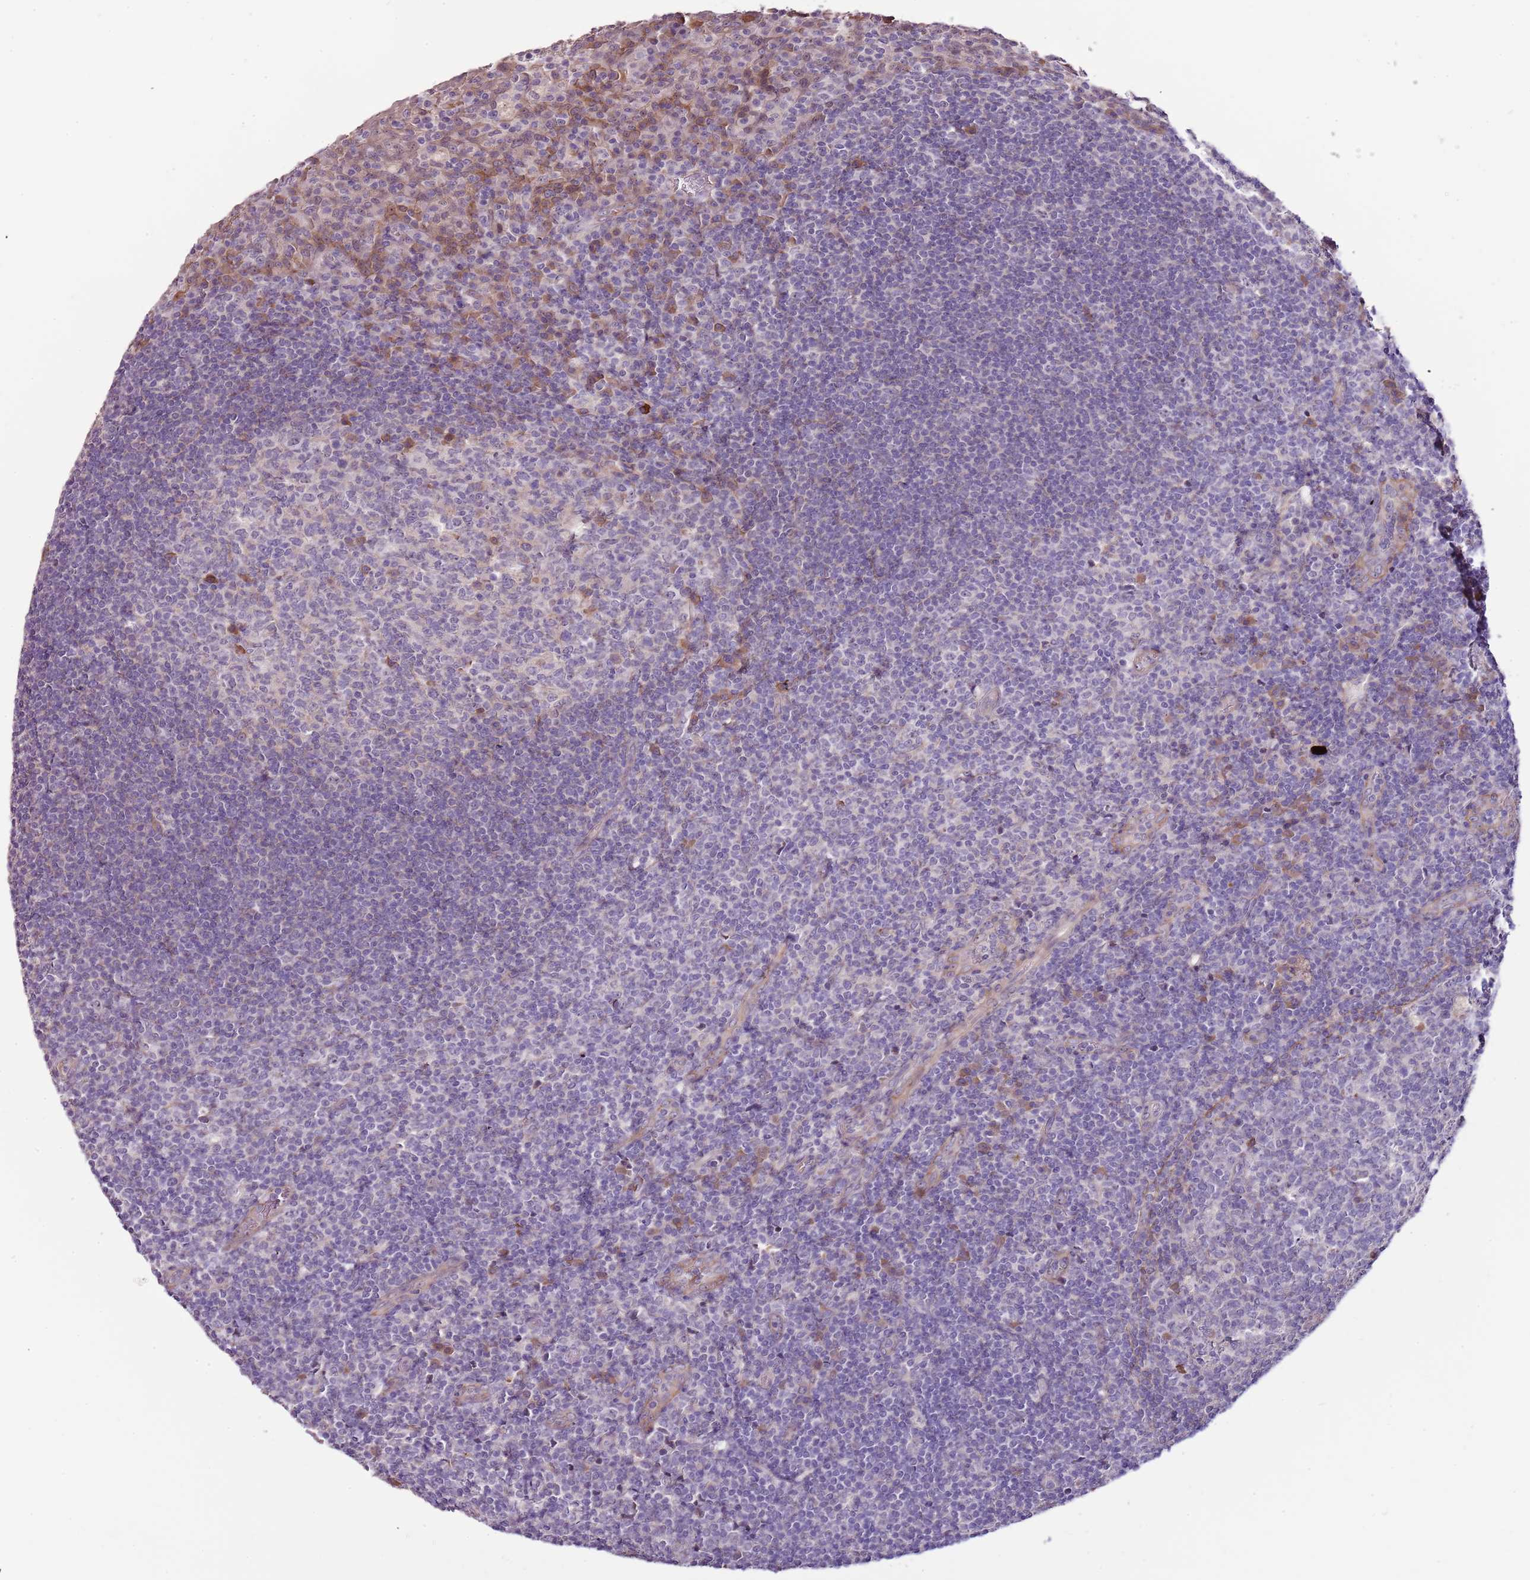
{"staining": {"intensity": "moderate", "quantity": "<25%", "location": "cytoplasmic/membranous"}, "tissue": "tonsil", "cell_type": "Germinal center cells", "image_type": "normal", "snomed": [{"axis": "morphology", "description": "Normal tissue, NOS"}, {"axis": "topography", "description": "Tonsil"}], "caption": "The histopathology image reveals staining of normal tonsil, revealing moderate cytoplasmic/membranous protein positivity (brown color) within germinal center cells. (Stains: DAB in brown, nuclei in blue, Microscopy: brightfield microscopy at high magnification).", "gene": "NKX2", "patient": {"sex": "female", "age": 10}}